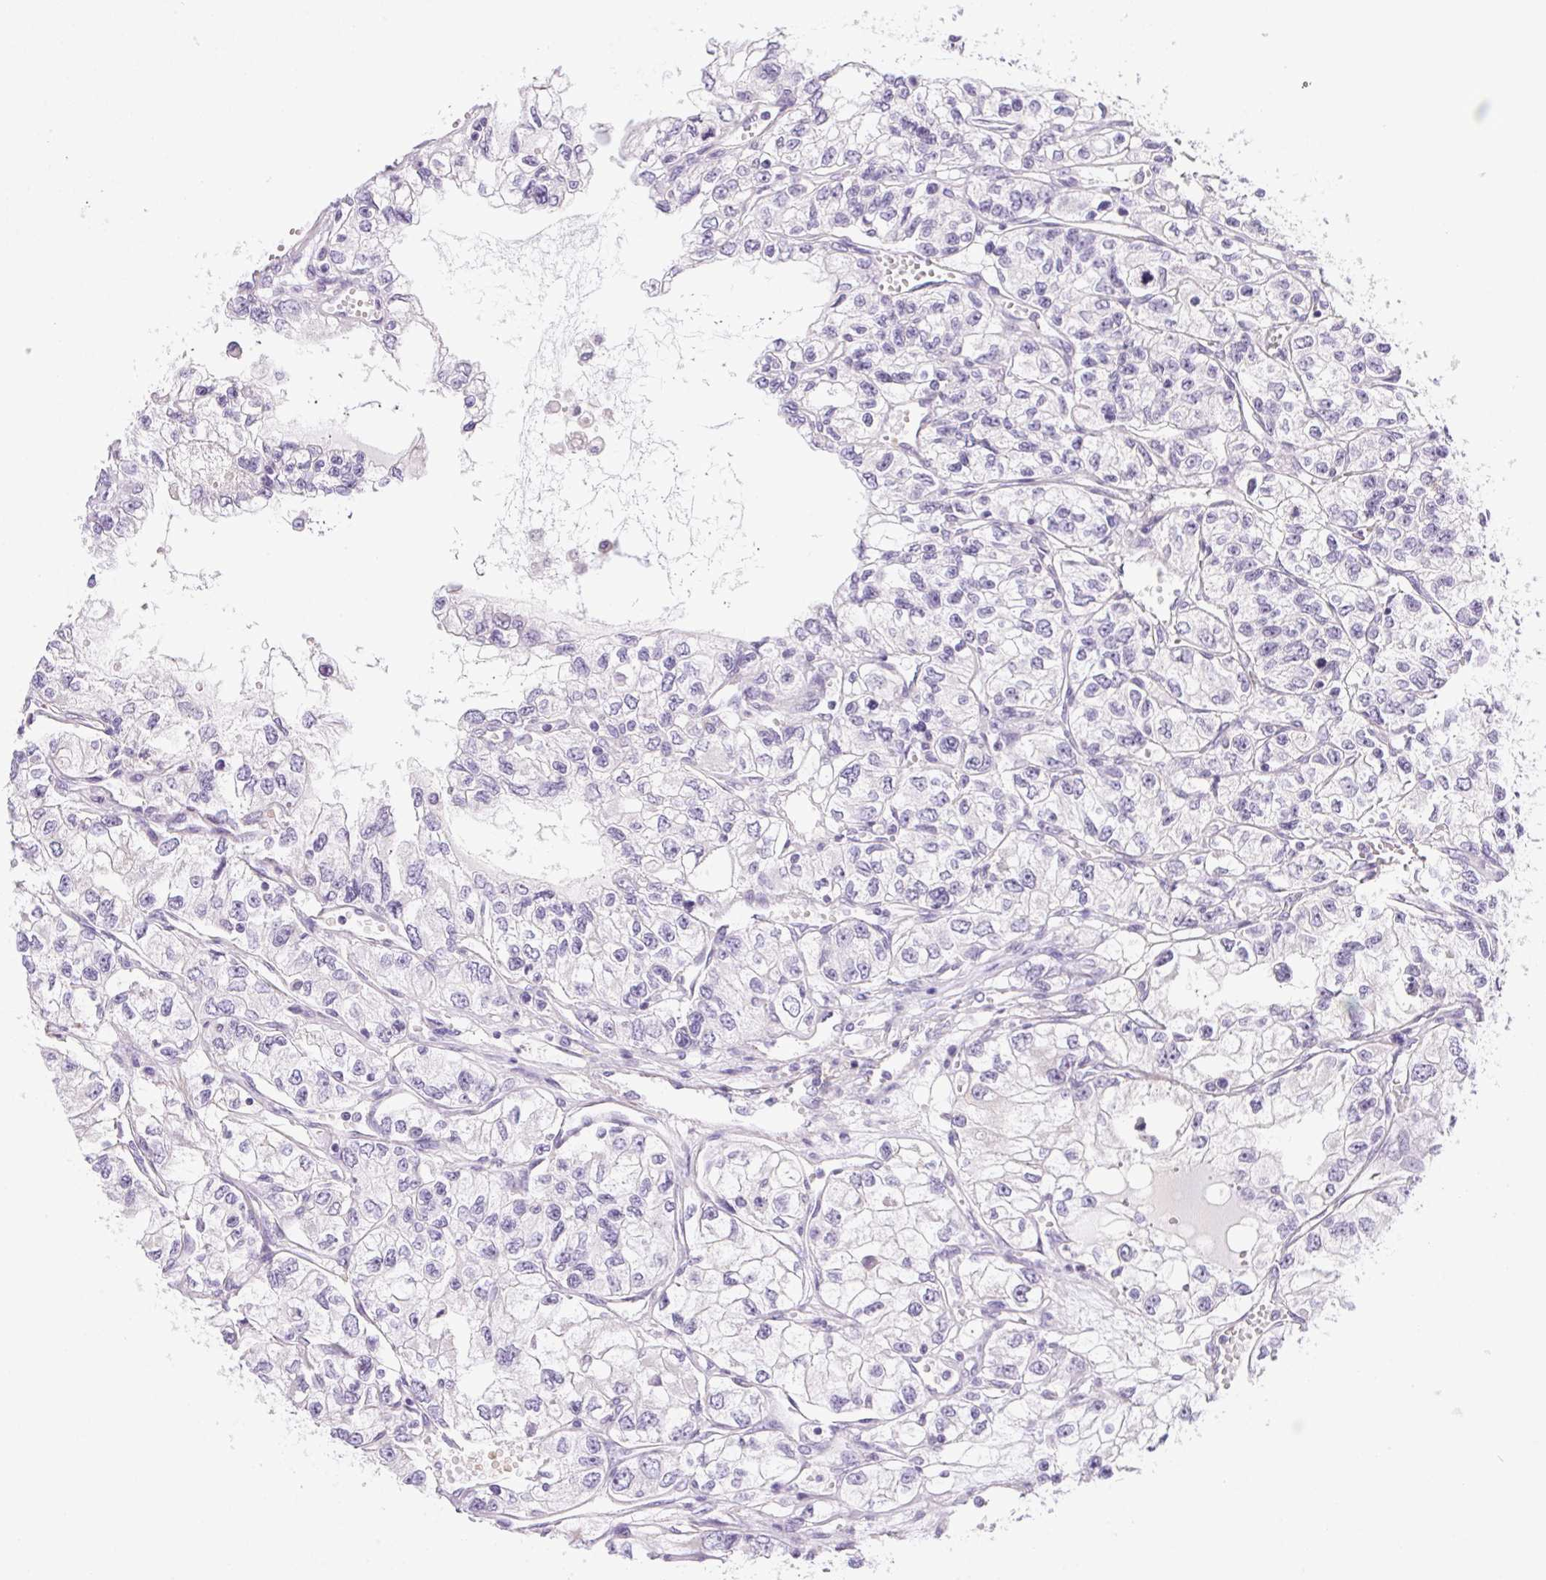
{"staining": {"intensity": "negative", "quantity": "none", "location": "none"}, "tissue": "renal cancer", "cell_type": "Tumor cells", "image_type": "cancer", "snomed": [{"axis": "morphology", "description": "Adenocarcinoma, NOS"}, {"axis": "topography", "description": "Kidney"}], "caption": "This is an IHC histopathology image of renal adenocarcinoma. There is no staining in tumor cells.", "gene": "SLC17A7", "patient": {"sex": "female", "age": 59}}